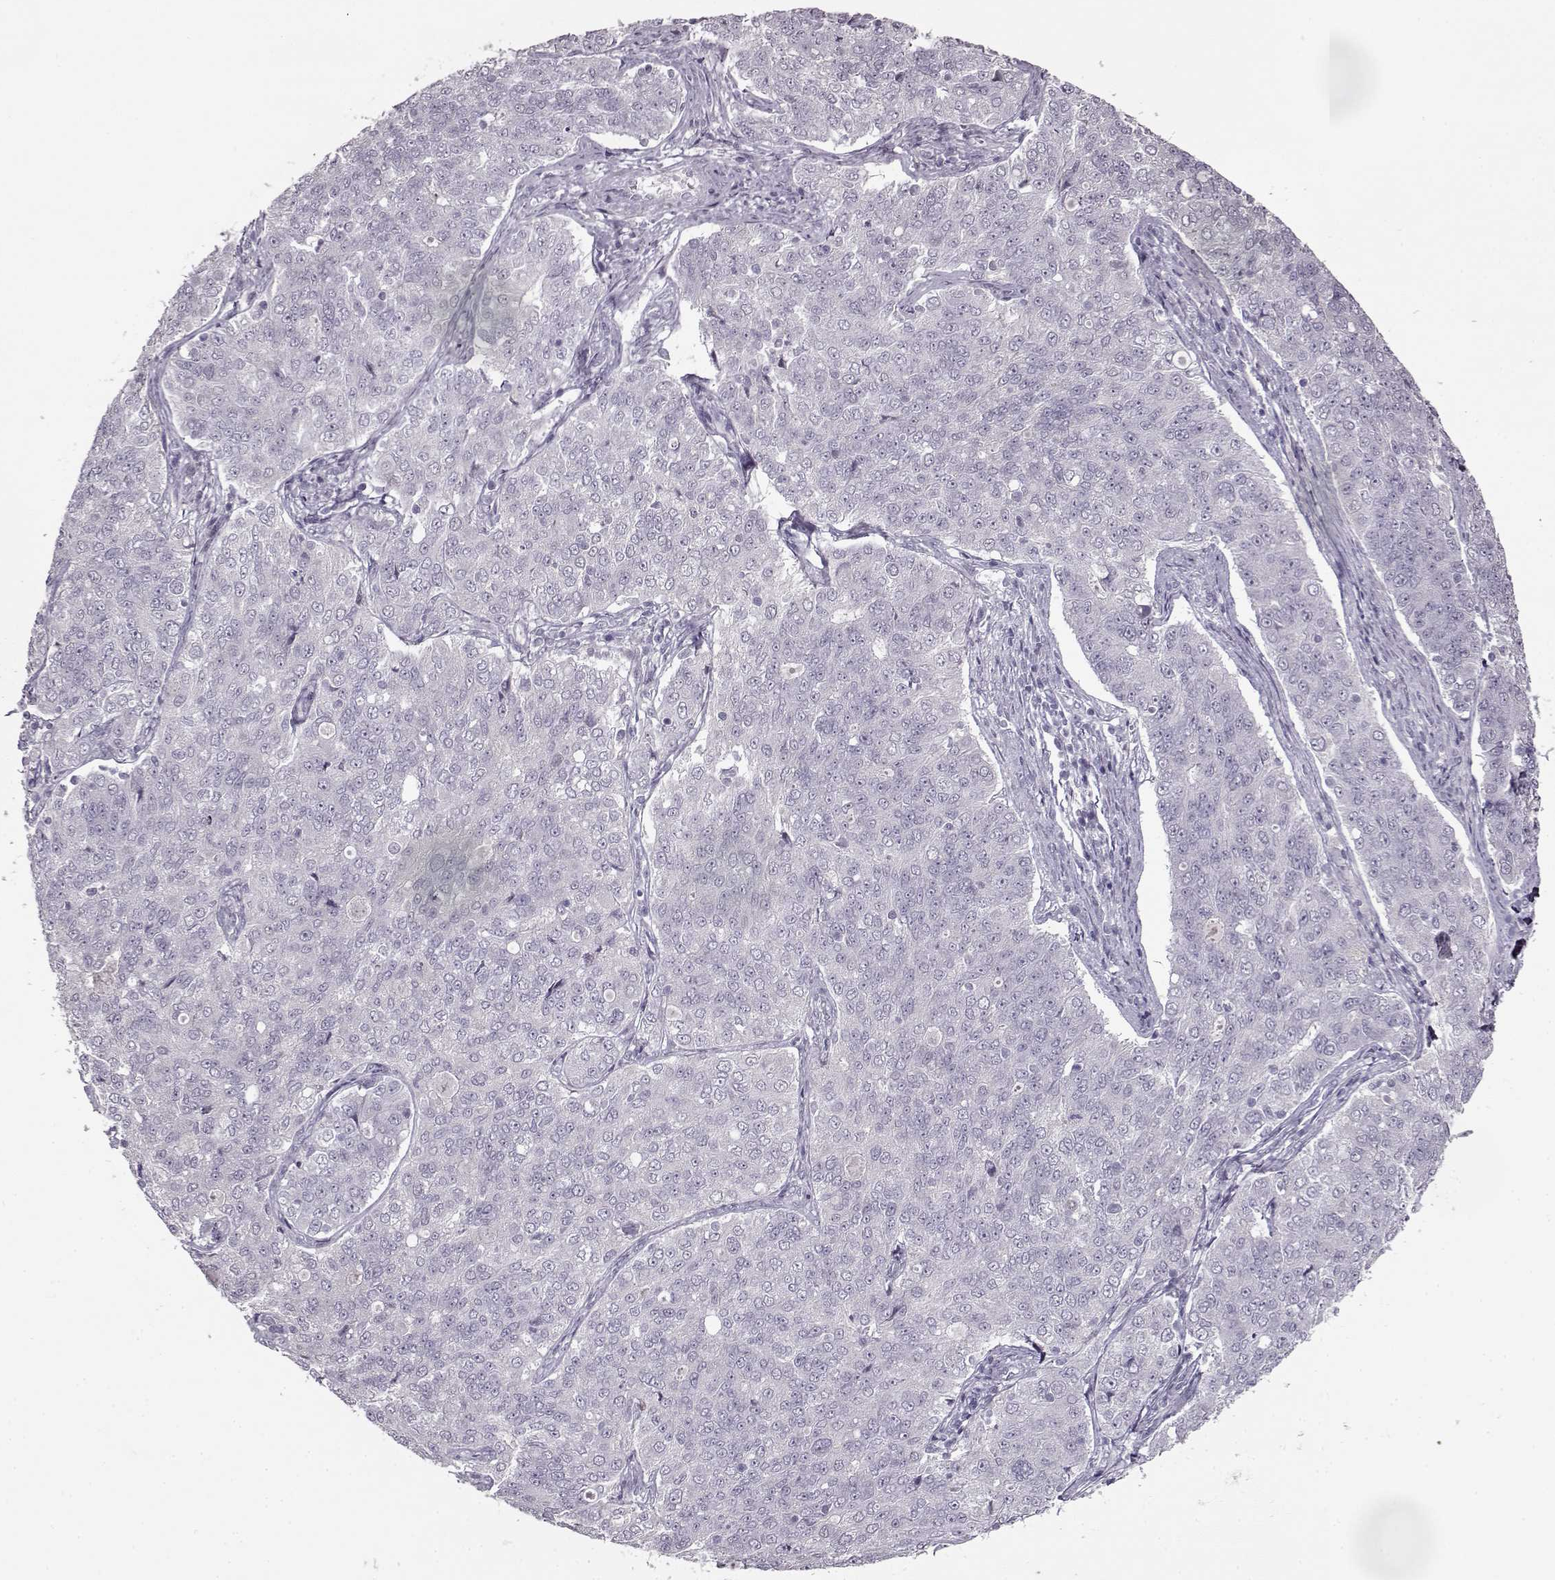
{"staining": {"intensity": "negative", "quantity": "none", "location": "none"}, "tissue": "endometrial cancer", "cell_type": "Tumor cells", "image_type": "cancer", "snomed": [{"axis": "morphology", "description": "Adenocarcinoma, NOS"}, {"axis": "topography", "description": "Endometrium"}], "caption": "High power microscopy photomicrograph of an IHC photomicrograph of endometrial adenocarcinoma, revealing no significant expression in tumor cells.", "gene": "FSHB", "patient": {"sex": "female", "age": 43}}